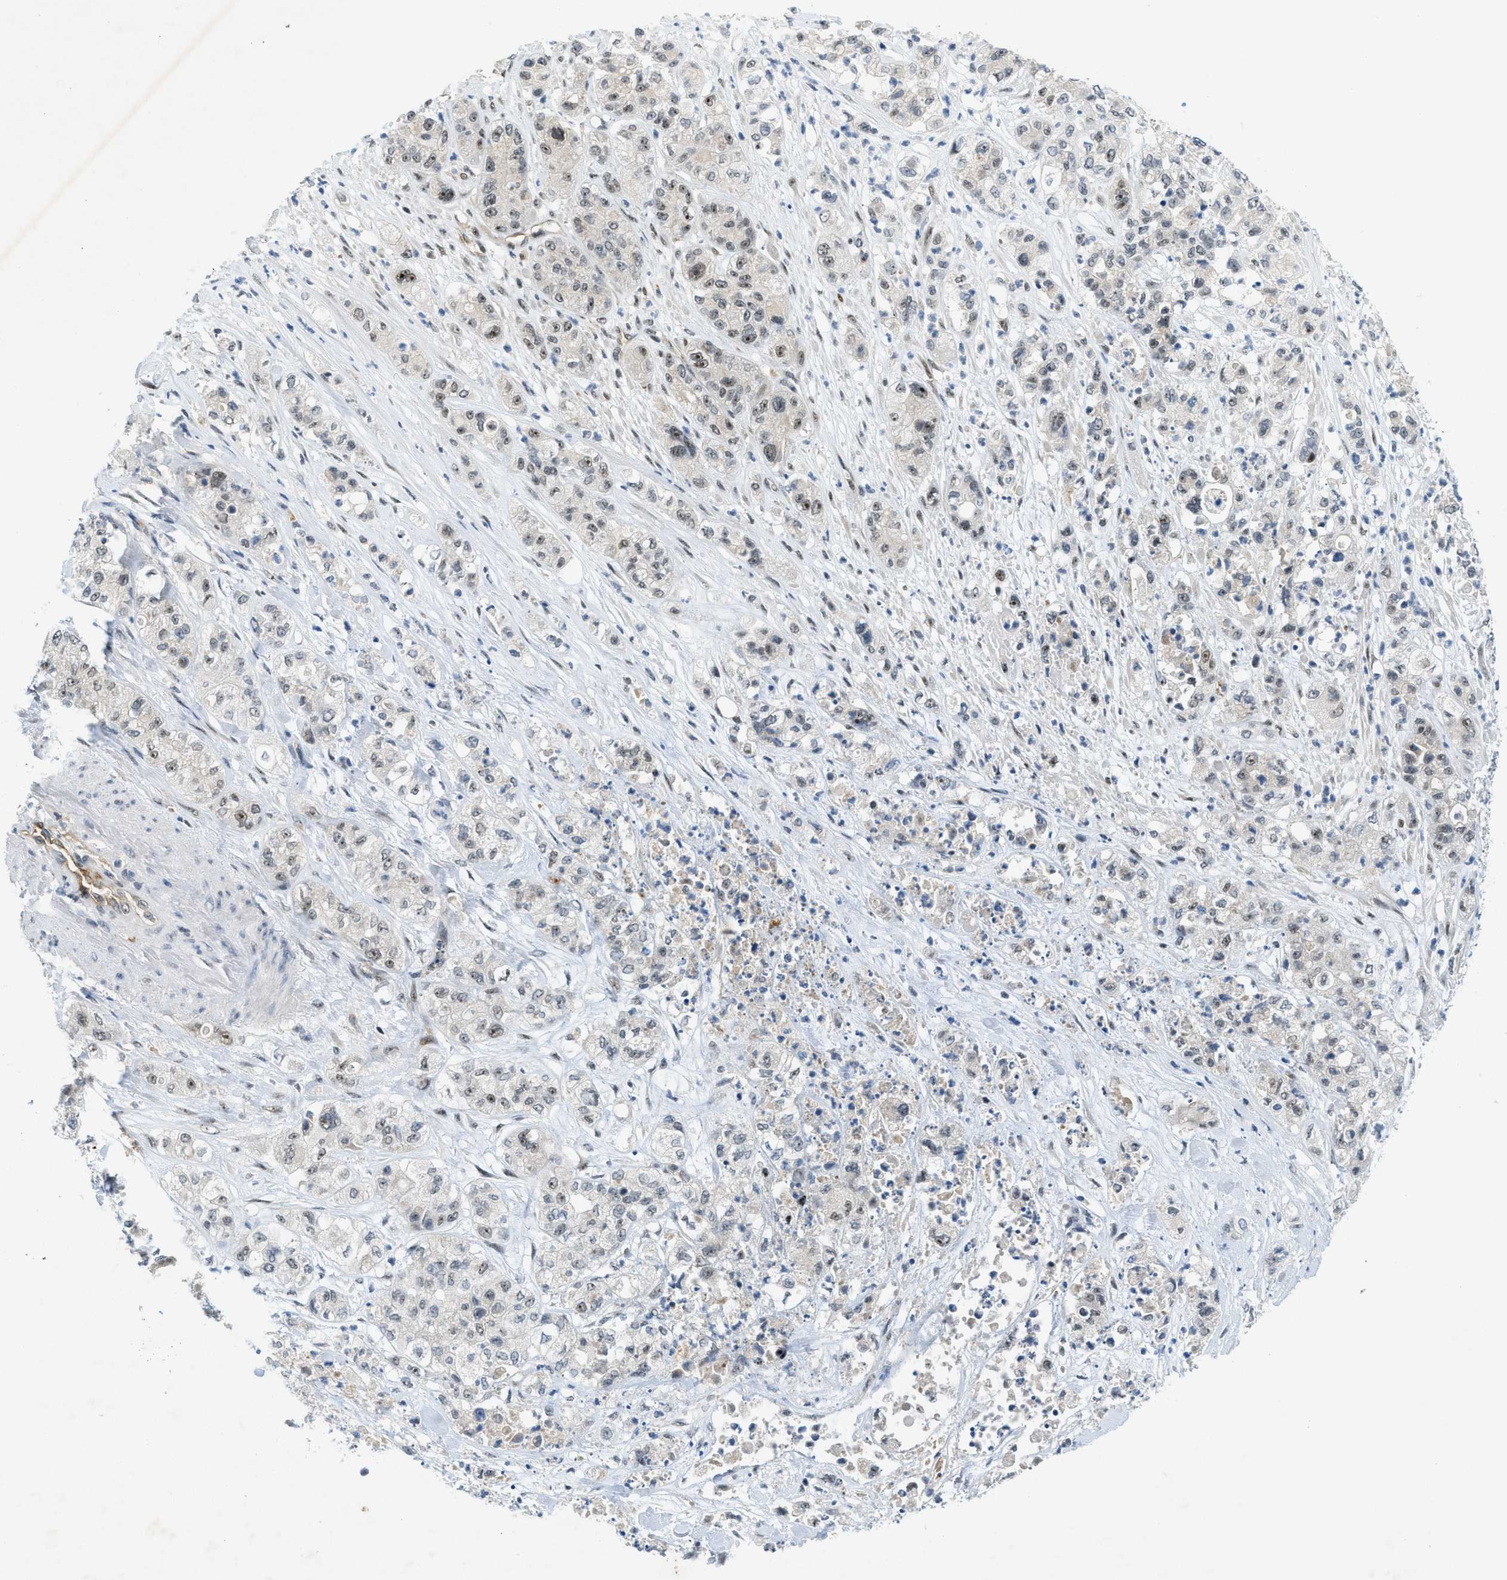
{"staining": {"intensity": "weak", "quantity": "<25%", "location": "nuclear"}, "tissue": "pancreatic cancer", "cell_type": "Tumor cells", "image_type": "cancer", "snomed": [{"axis": "morphology", "description": "Adenocarcinoma, NOS"}, {"axis": "topography", "description": "Pancreas"}], "caption": "Tumor cells show no significant protein positivity in adenocarcinoma (pancreatic). The staining is performed using DAB brown chromogen with nuclei counter-stained in using hematoxylin.", "gene": "SLCO2A1", "patient": {"sex": "female", "age": 78}}